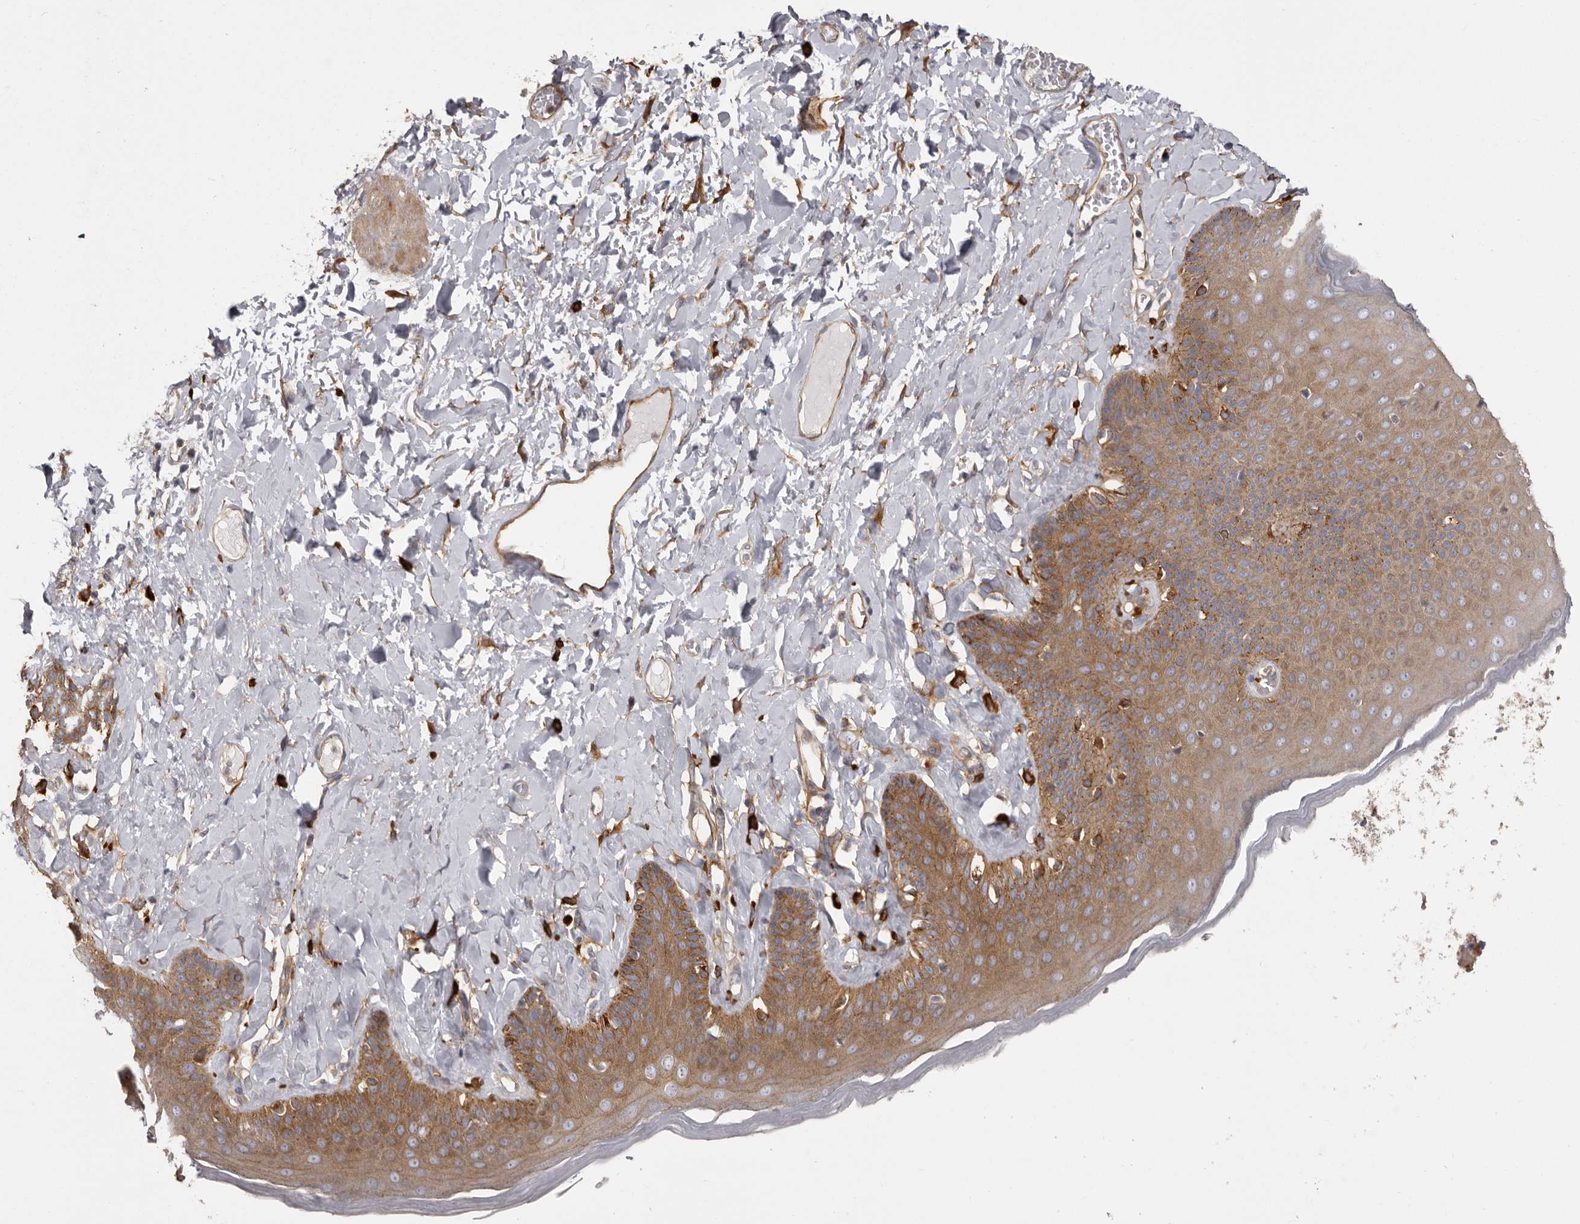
{"staining": {"intensity": "moderate", "quantity": ">75%", "location": "cytoplasmic/membranous"}, "tissue": "skin", "cell_type": "Epidermal cells", "image_type": "normal", "snomed": [{"axis": "morphology", "description": "Normal tissue, NOS"}, {"axis": "topography", "description": "Anal"}], "caption": "A medium amount of moderate cytoplasmic/membranous expression is seen in approximately >75% of epidermal cells in unremarkable skin.", "gene": "ENAH", "patient": {"sex": "male", "age": 69}}